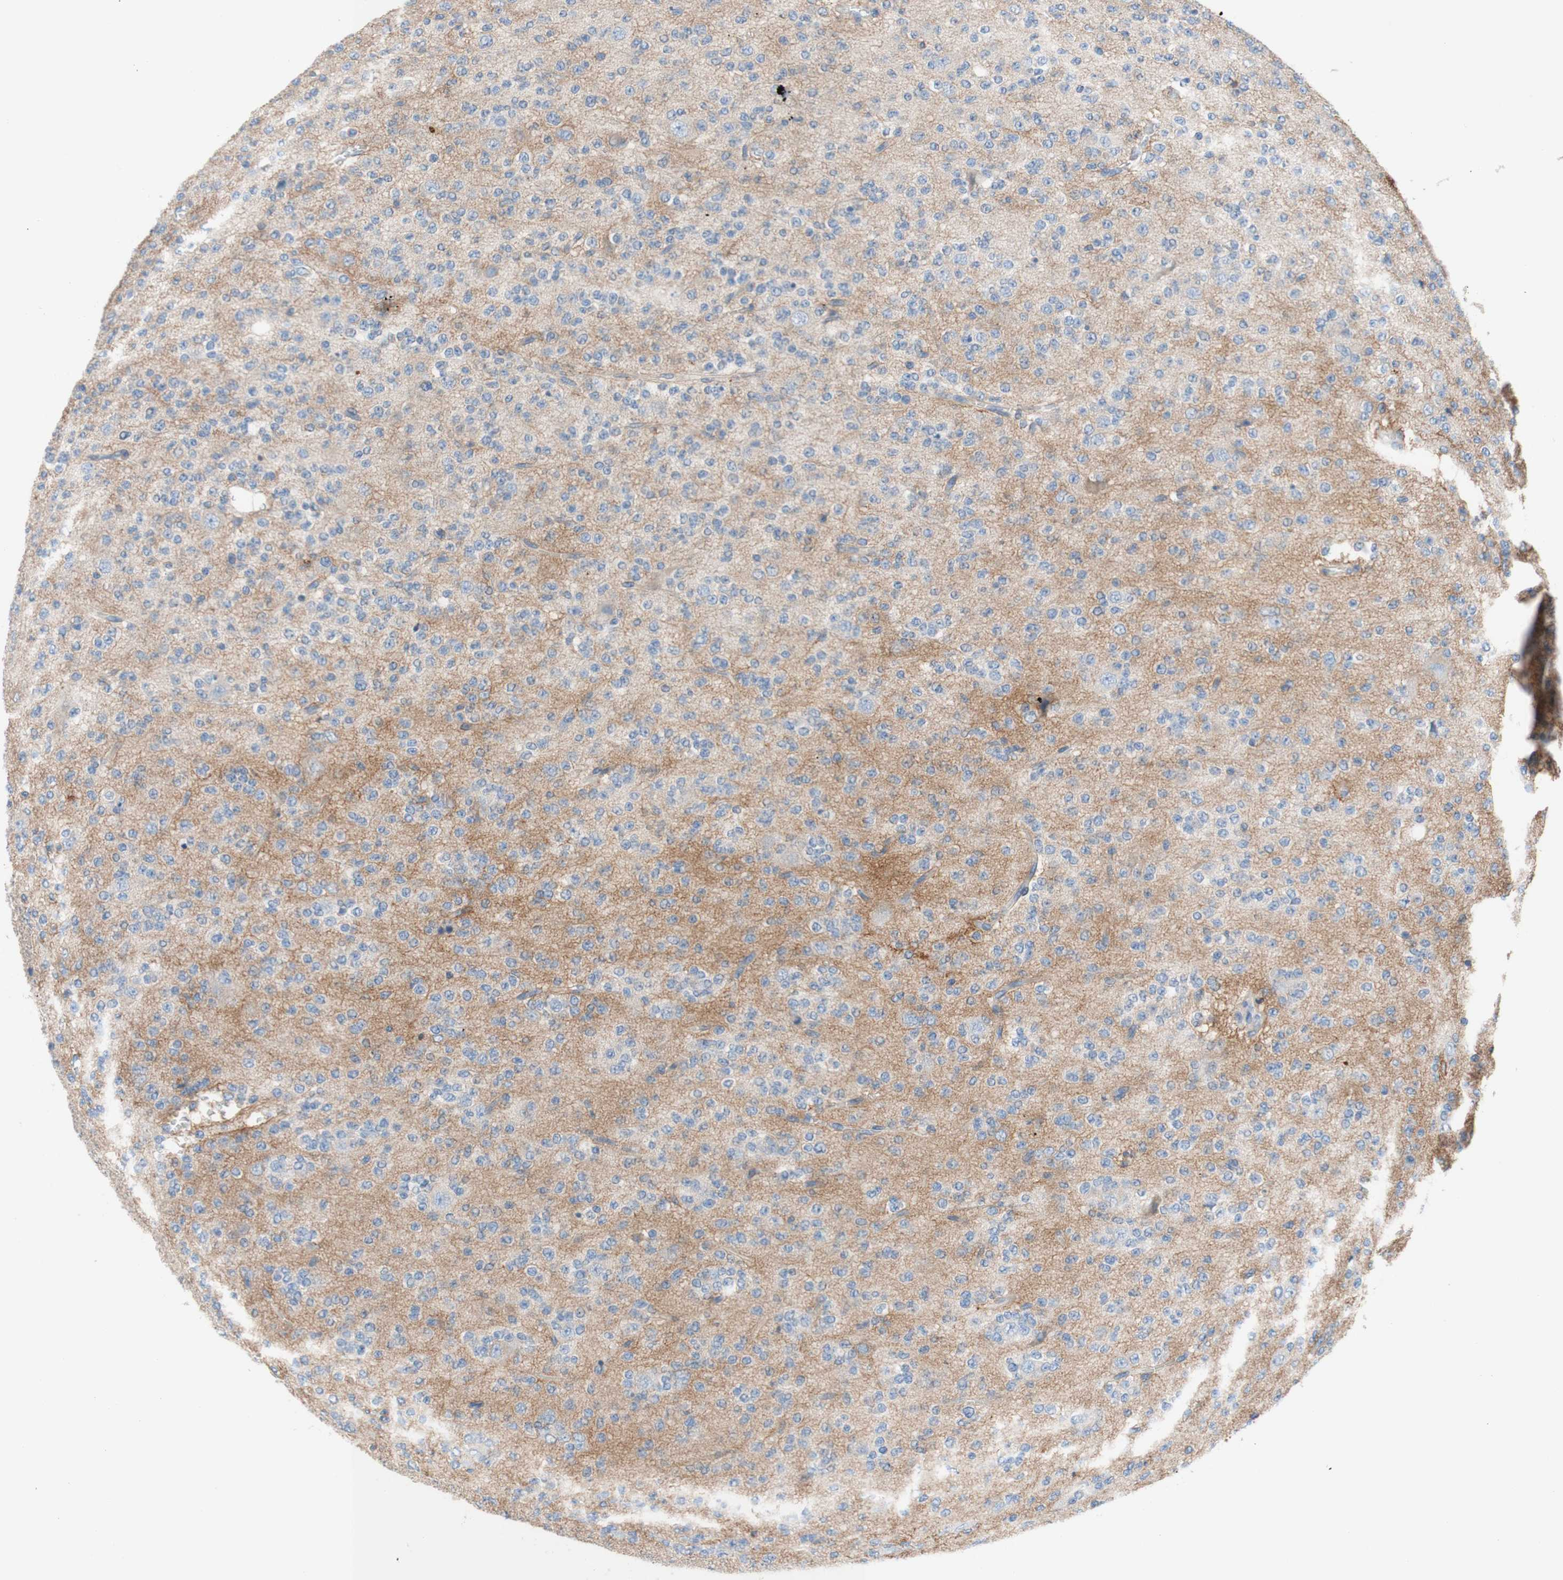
{"staining": {"intensity": "negative", "quantity": "none", "location": "none"}, "tissue": "glioma", "cell_type": "Tumor cells", "image_type": "cancer", "snomed": [{"axis": "morphology", "description": "Glioma, malignant, Low grade"}, {"axis": "topography", "description": "Brain"}], "caption": "IHC histopathology image of neoplastic tissue: human glioma stained with DAB (3,3'-diaminobenzidine) exhibits no significant protein staining in tumor cells. (Brightfield microscopy of DAB (3,3'-diaminobenzidine) immunohistochemistry (IHC) at high magnification).", "gene": "F3", "patient": {"sex": "male", "age": 38}}